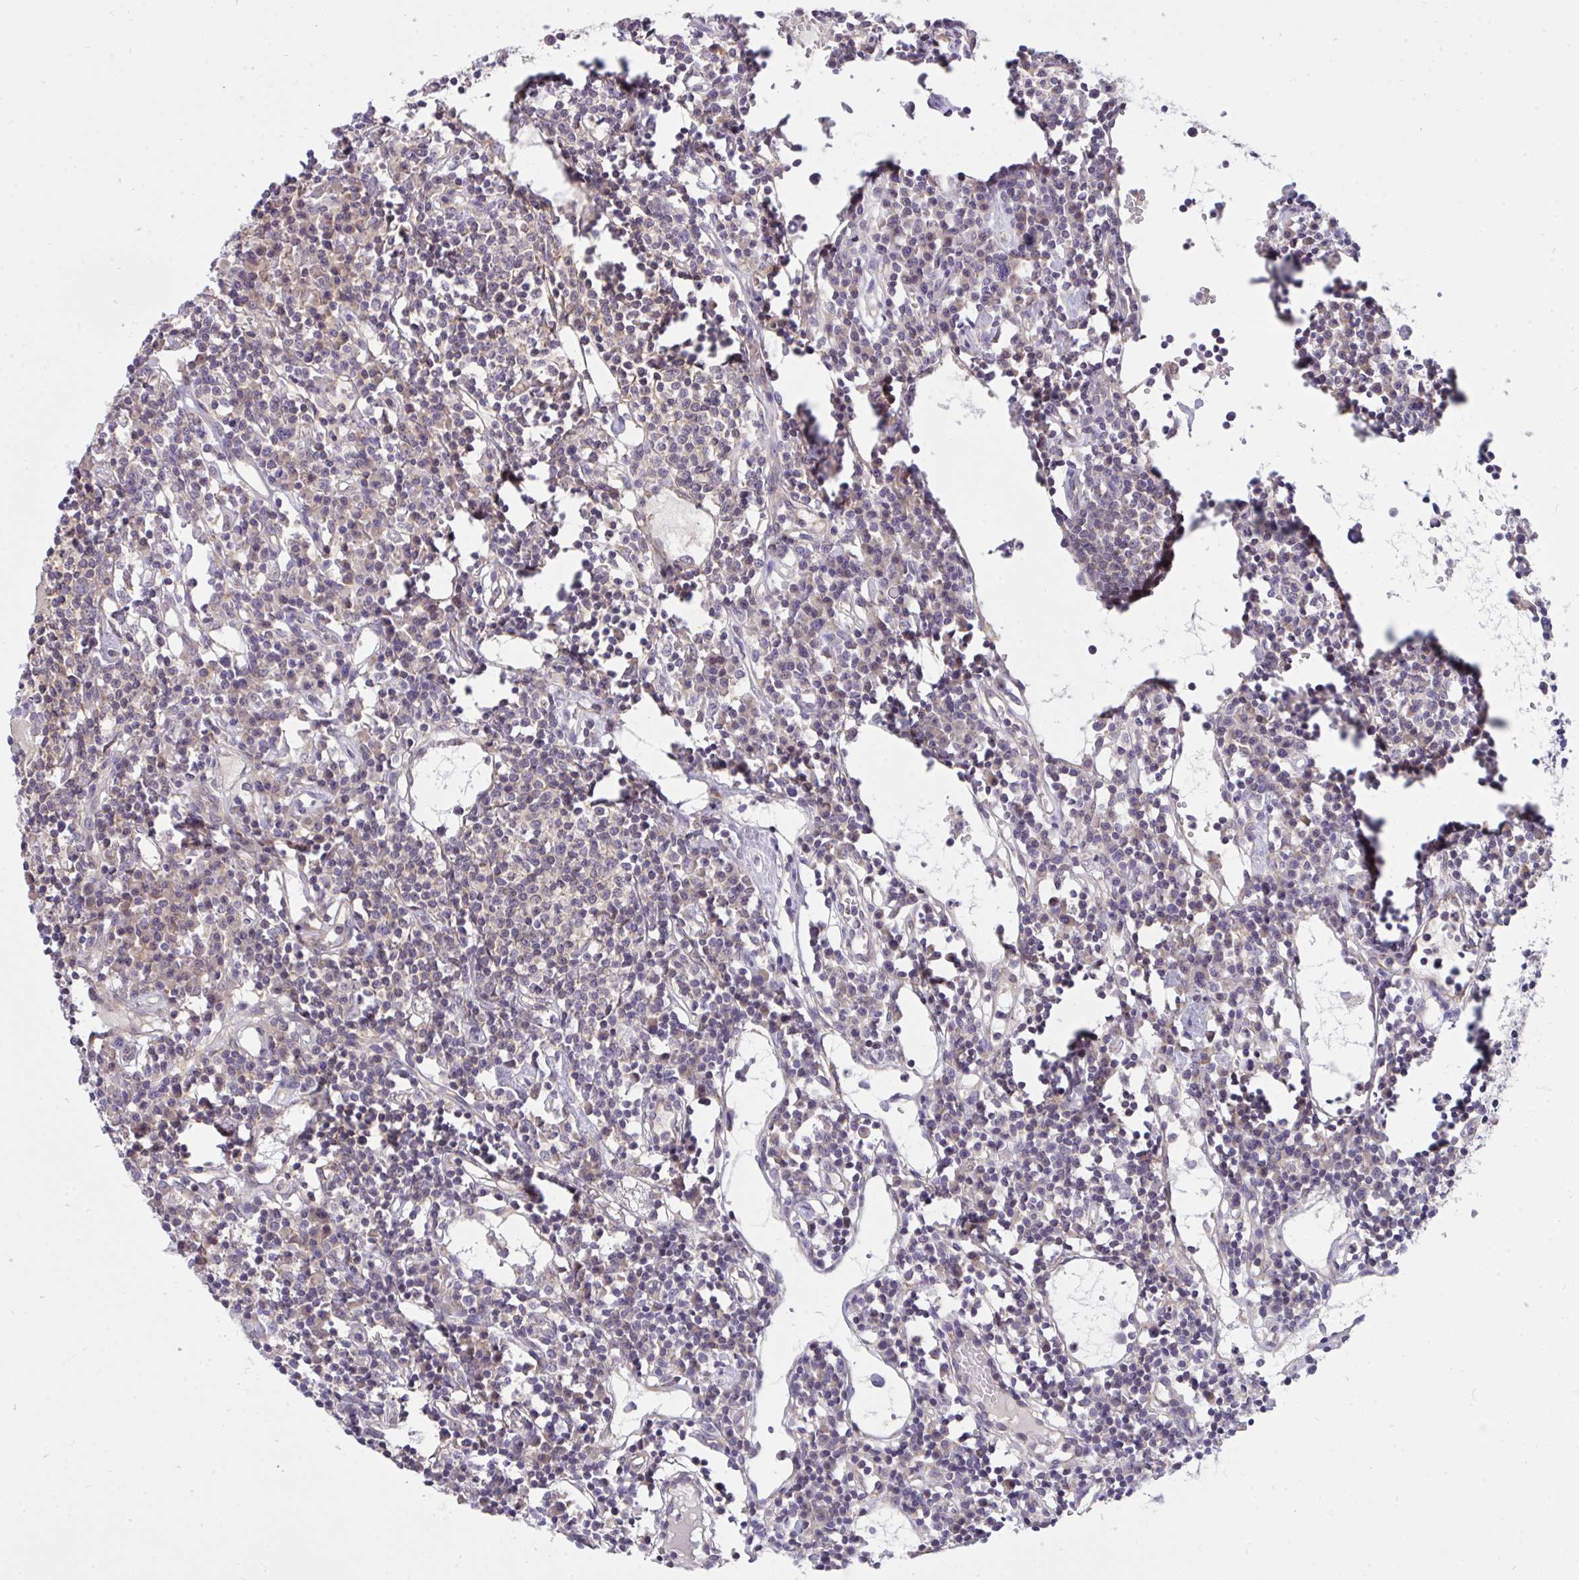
{"staining": {"intensity": "weak", "quantity": "<25%", "location": "cytoplasmic/membranous"}, "tissue": "lymph node", "cell_type": "Germinal center cells", "image_type": "normal", "snomed": [{"axis": "morphology", "description": "Normal tissue, NOS"}, {"axis": "topography", "description": "Lymph node"}], "caption": "High power microscopy micrograph of an immunohistochemistry (IHC) micrograph of unremarkable lymph node, revealing no significant staining in germinal center cells. (Stains: DAB IHC with hematoxylin counter stain, Microscopy: brightfield microscopy at high magnification).", "gene": "C19orf54", "patient": {"sex": "female", "age": 78}}